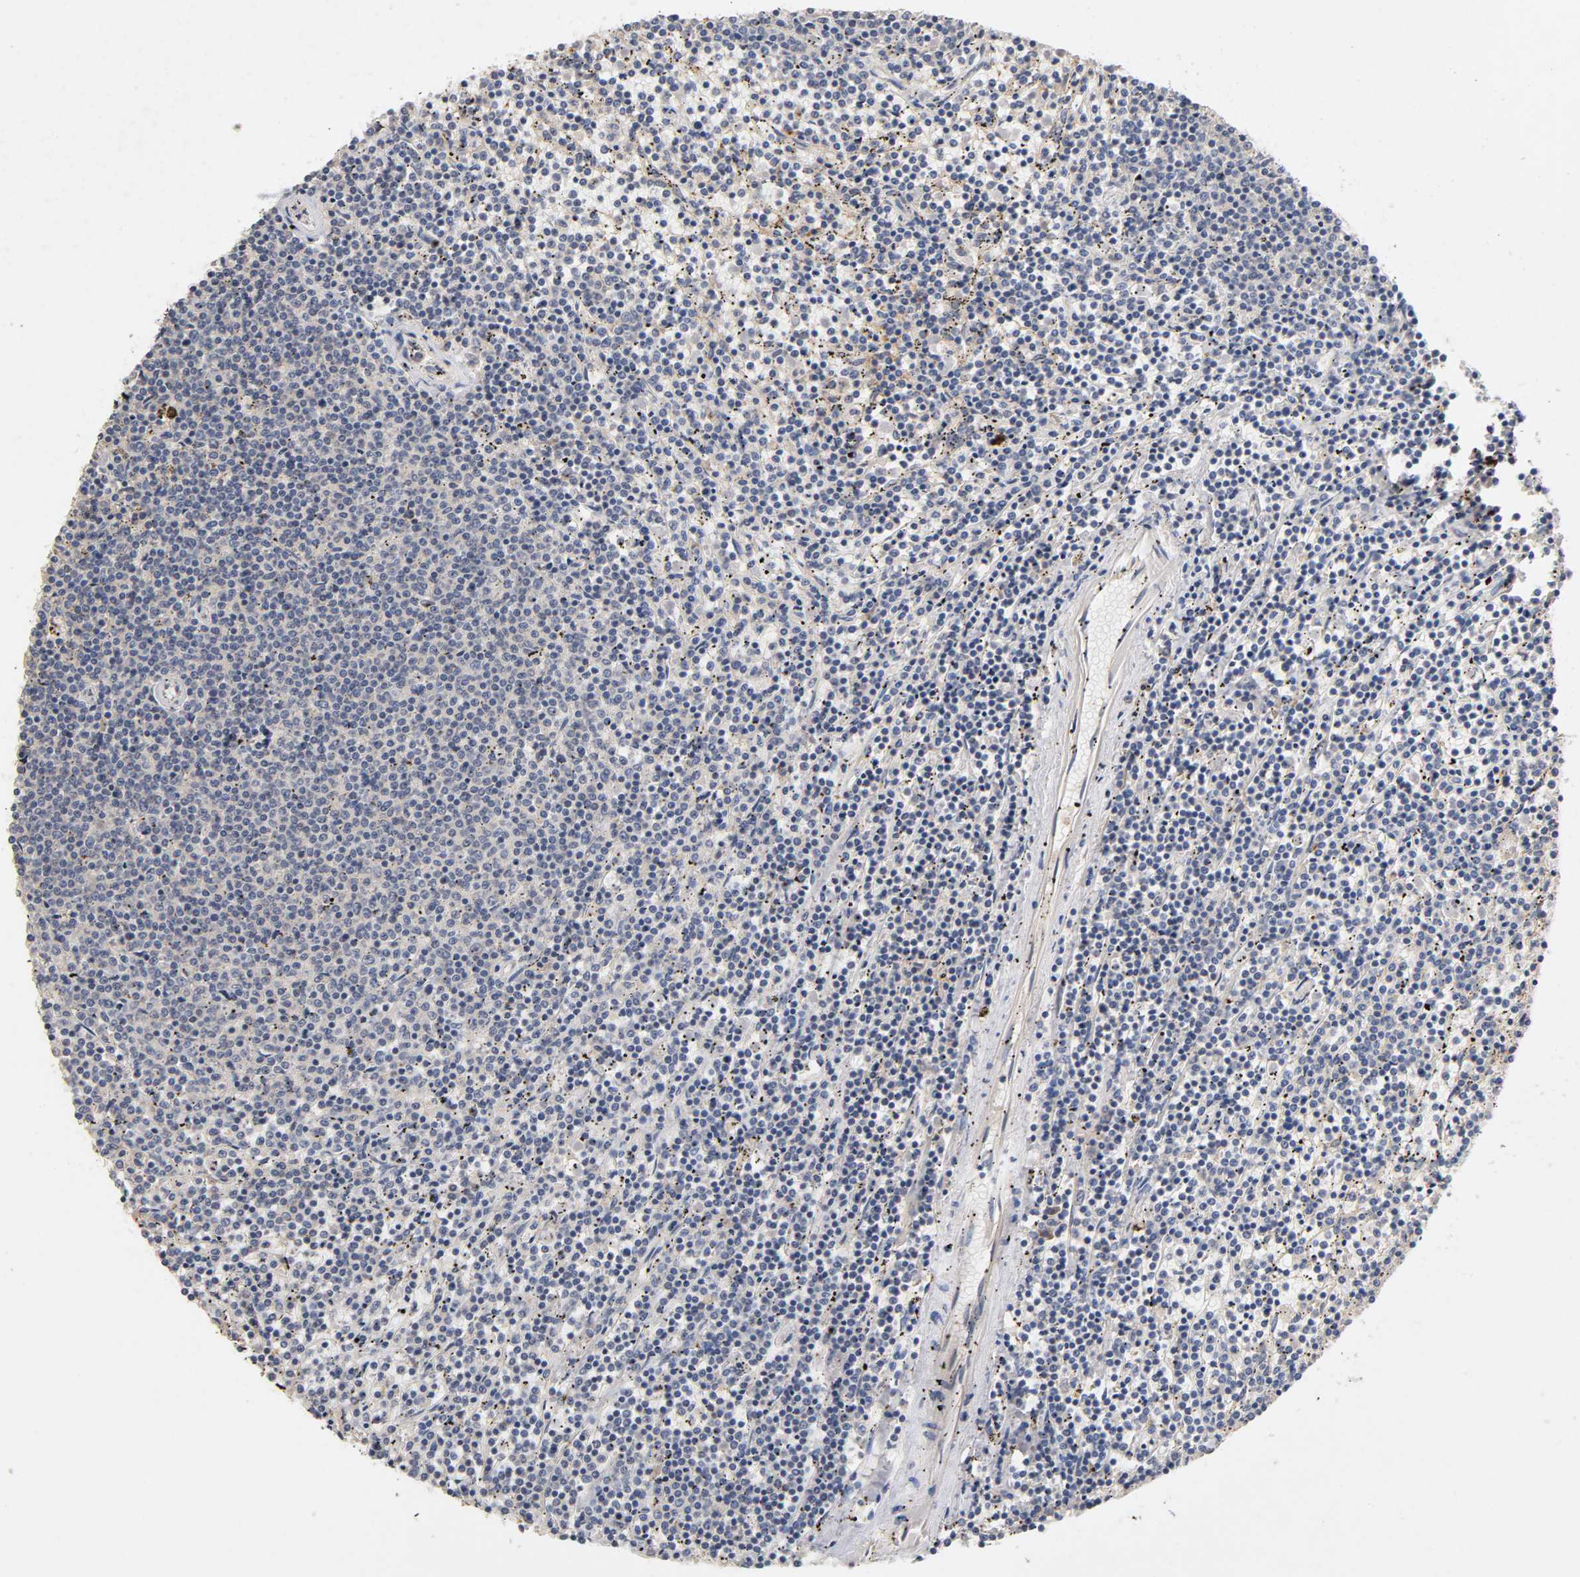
{"staining": {"intensity": "weak", "quantity": "<25%", "location": "cytoplasmic/membranous"}, "tissue": "lymphoma", "cell_type": "Tumor cells", "image_type": "cancer", "snomed": [{"axis": "morphology", "description": "Malignant lymphoma, non-Hodgkin's type, Low grade"}, {"axis": "topography", "description": "Spleen"}], "caption": "IHC of lymphoma demonstrates no expression in tumor cells.", "gene": "PDZD11", "patient": {"sex": "female", "age": 50}}